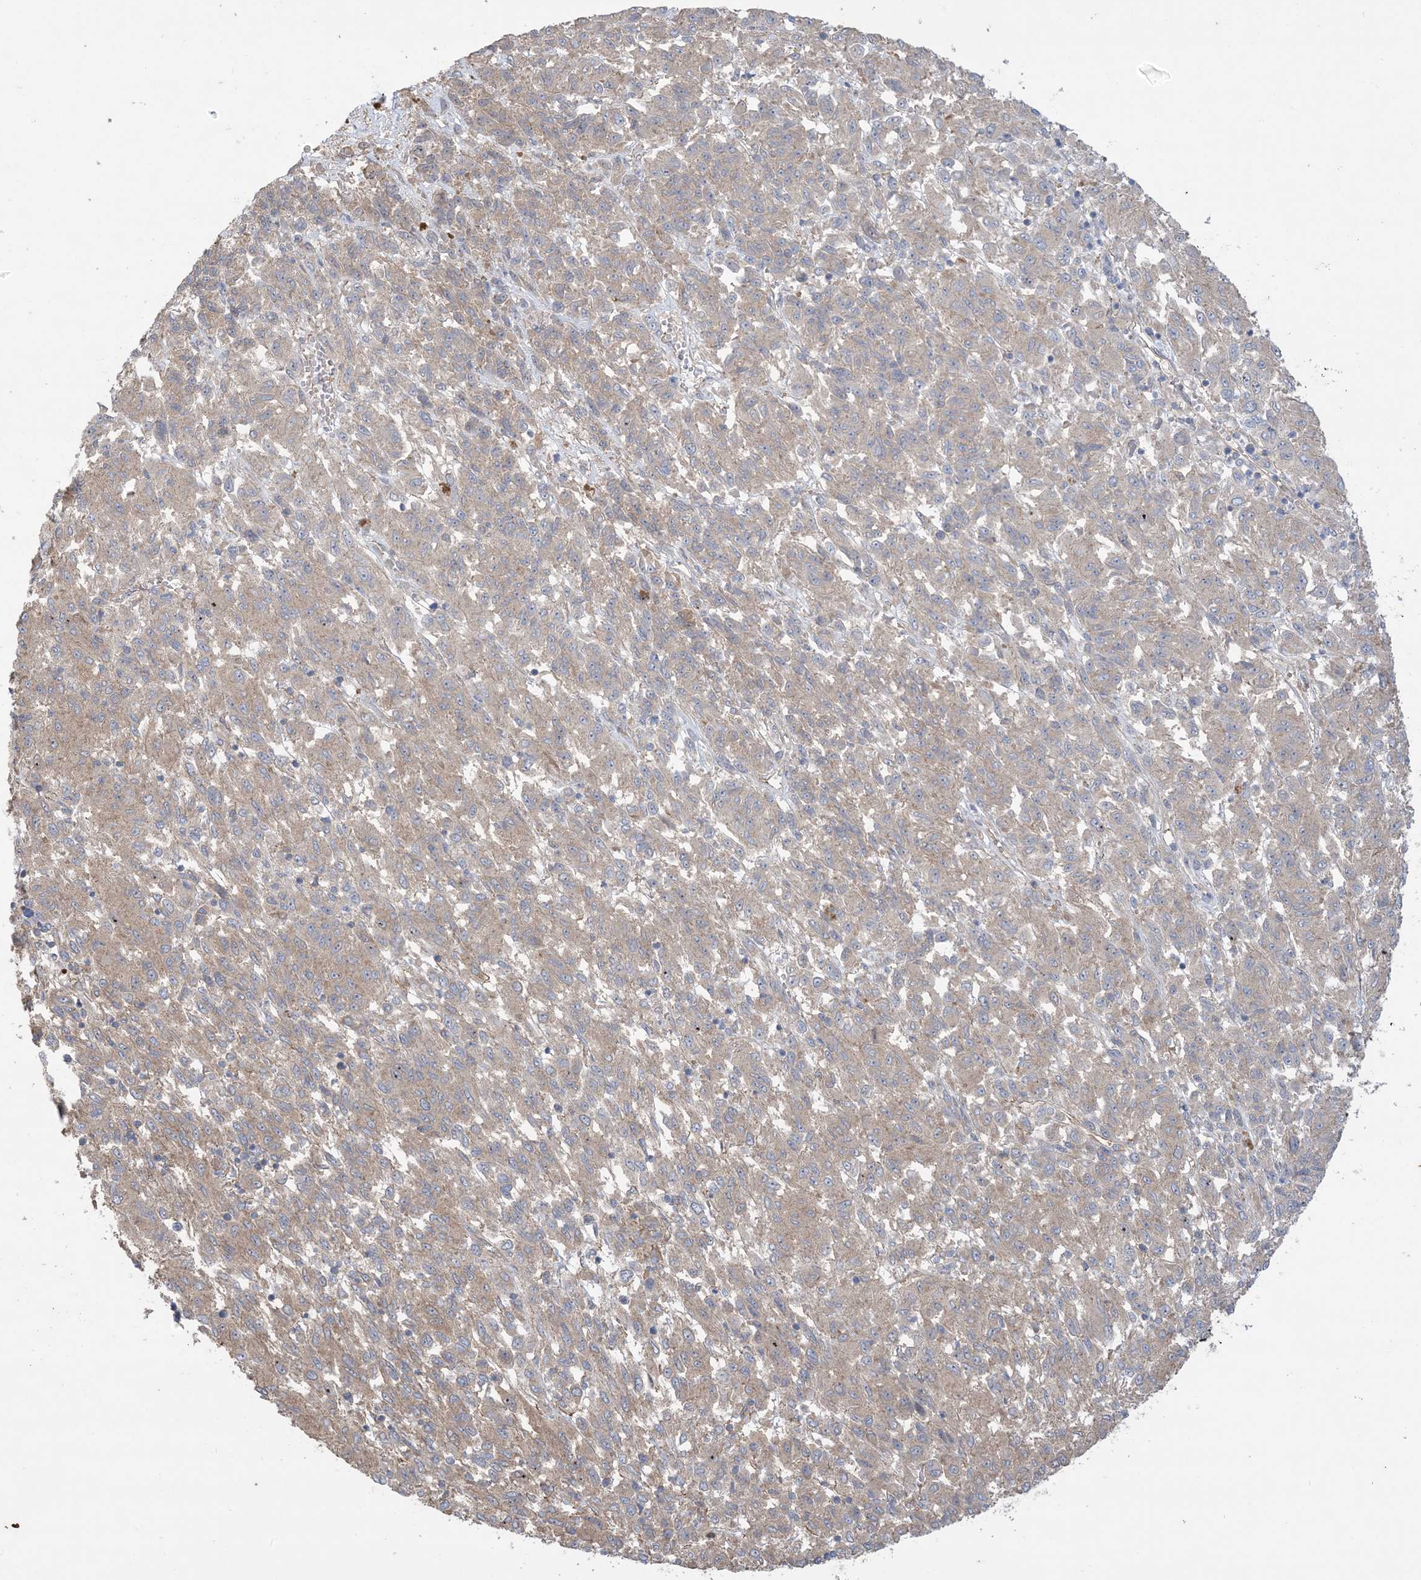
{"staining": {"intensity": "weak", "quantity": "25%-75%", "location": "cytoplasmic/membranous"}, "tissue": "melanoma", "cell_type": "Tumor cells", "image_type": "cancer", "snomed": [{"axis": "morphology", "description": "Malignant melanoma, Metastatic site"}, {"axis": "topography", "description": "Lung"}], "caption": "Immunohistochemistry (IHC) image of neoplastic tissue: melanoma stained using immunohistochemistry displays low levels of weak protein expression localized specifically in the cytoplasmic/membranous of tumor cells, appearing as a cytoplasmic/membranous brown color.", "gene": "CCNY", "patient": {"sex": "male", "age": 64}}